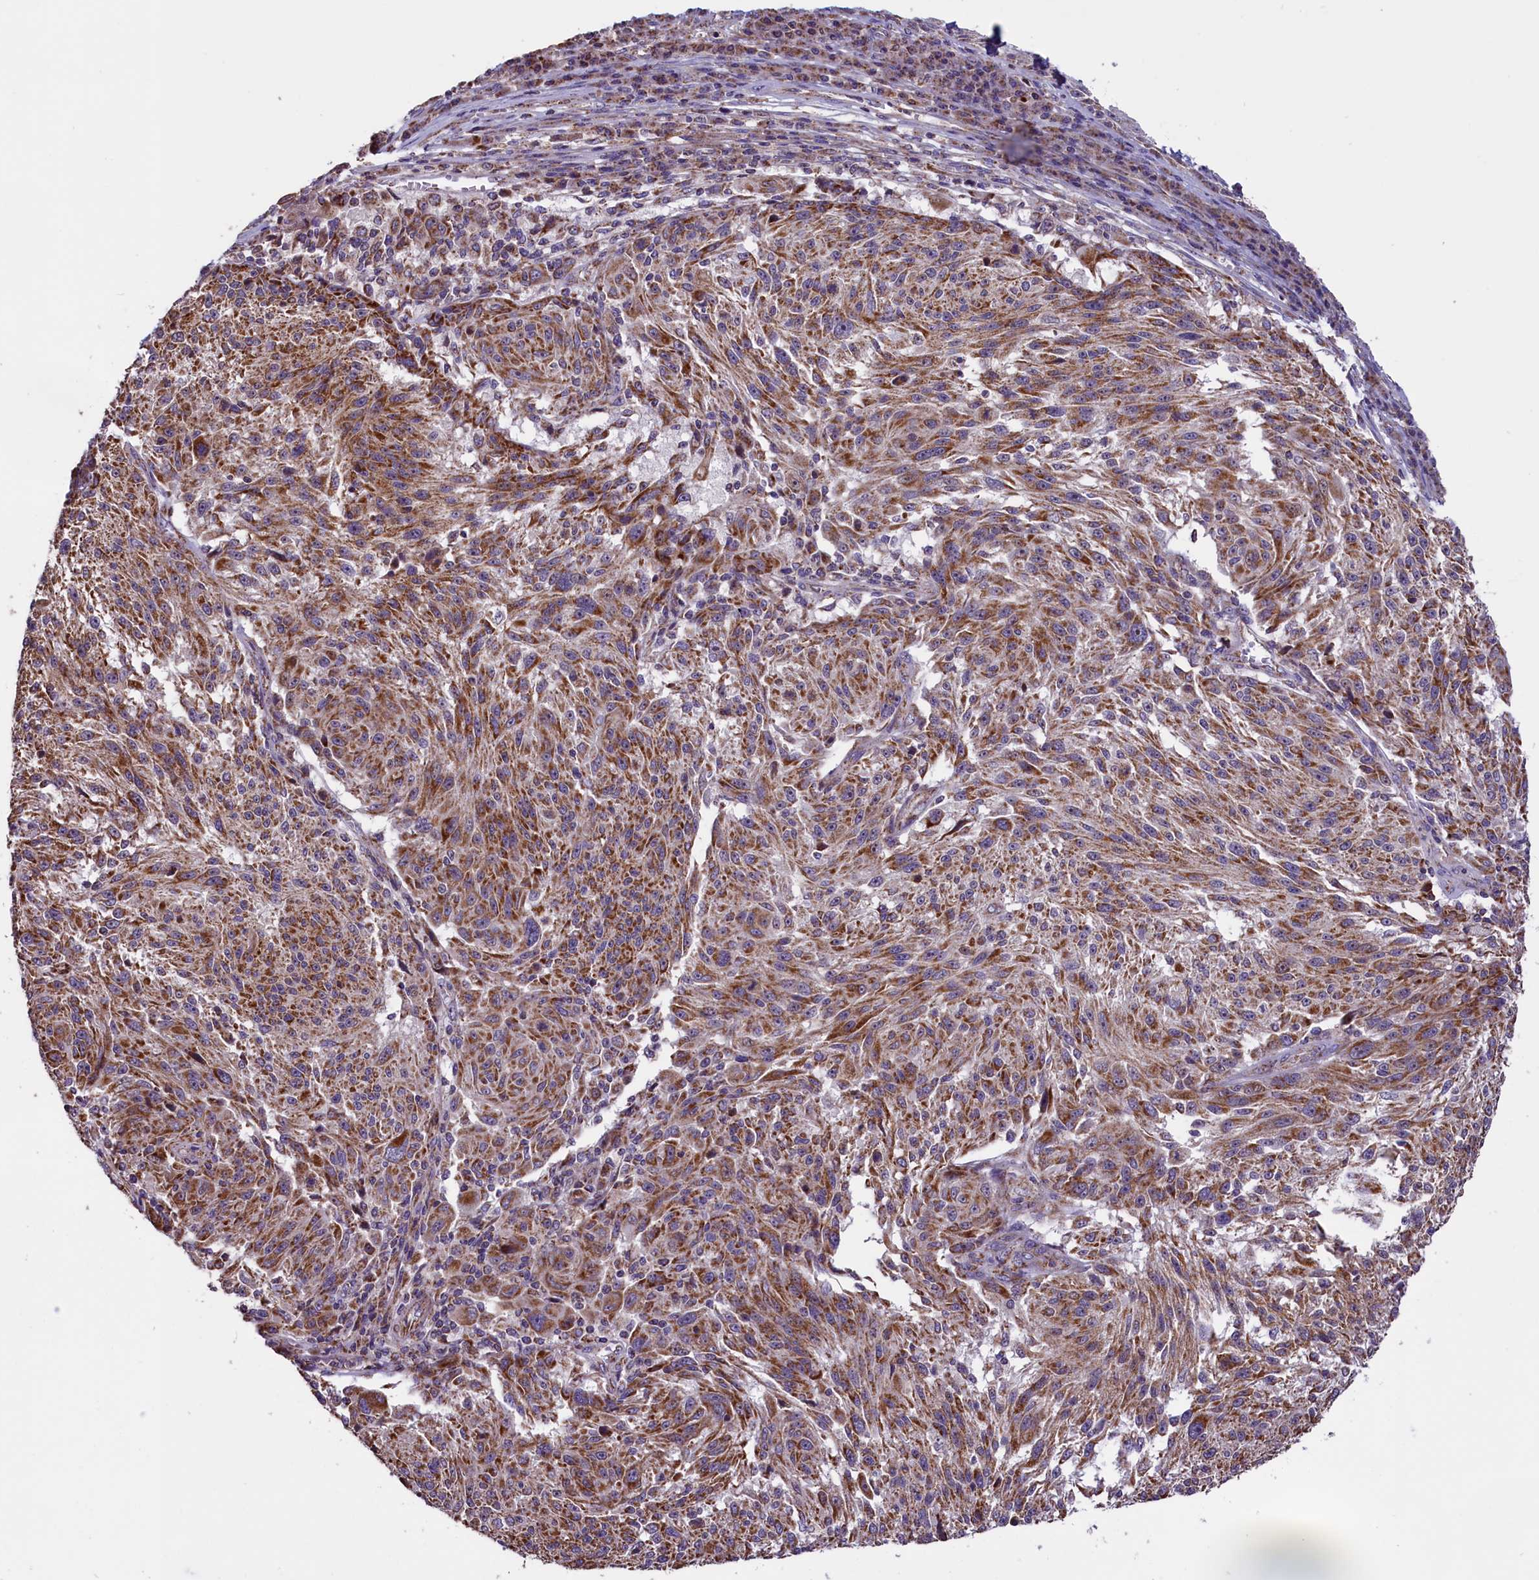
{"staining": {"intensity": "moderate", "quantity": ">75%", "location": "cytoplasmic/membranous"}, "tissue": "melanoma", "cell_type": "Tumor cells", "image_type": "cancer", "snomed": [{"axis": "morphology", "description": "Malignant melanoma, NOS"}, {"axis": "topography", "description": "Skin"}], "caption": "A high-resolution histopathology image shows immunohistochemistry (IHC) staining of malignant melanoma, which reveals moderate cytoplasmic/membranous staining in approximately >75% of tumor cells.", "gene": "GLRX5", "patient": {"sex": "male", "age": 53}}